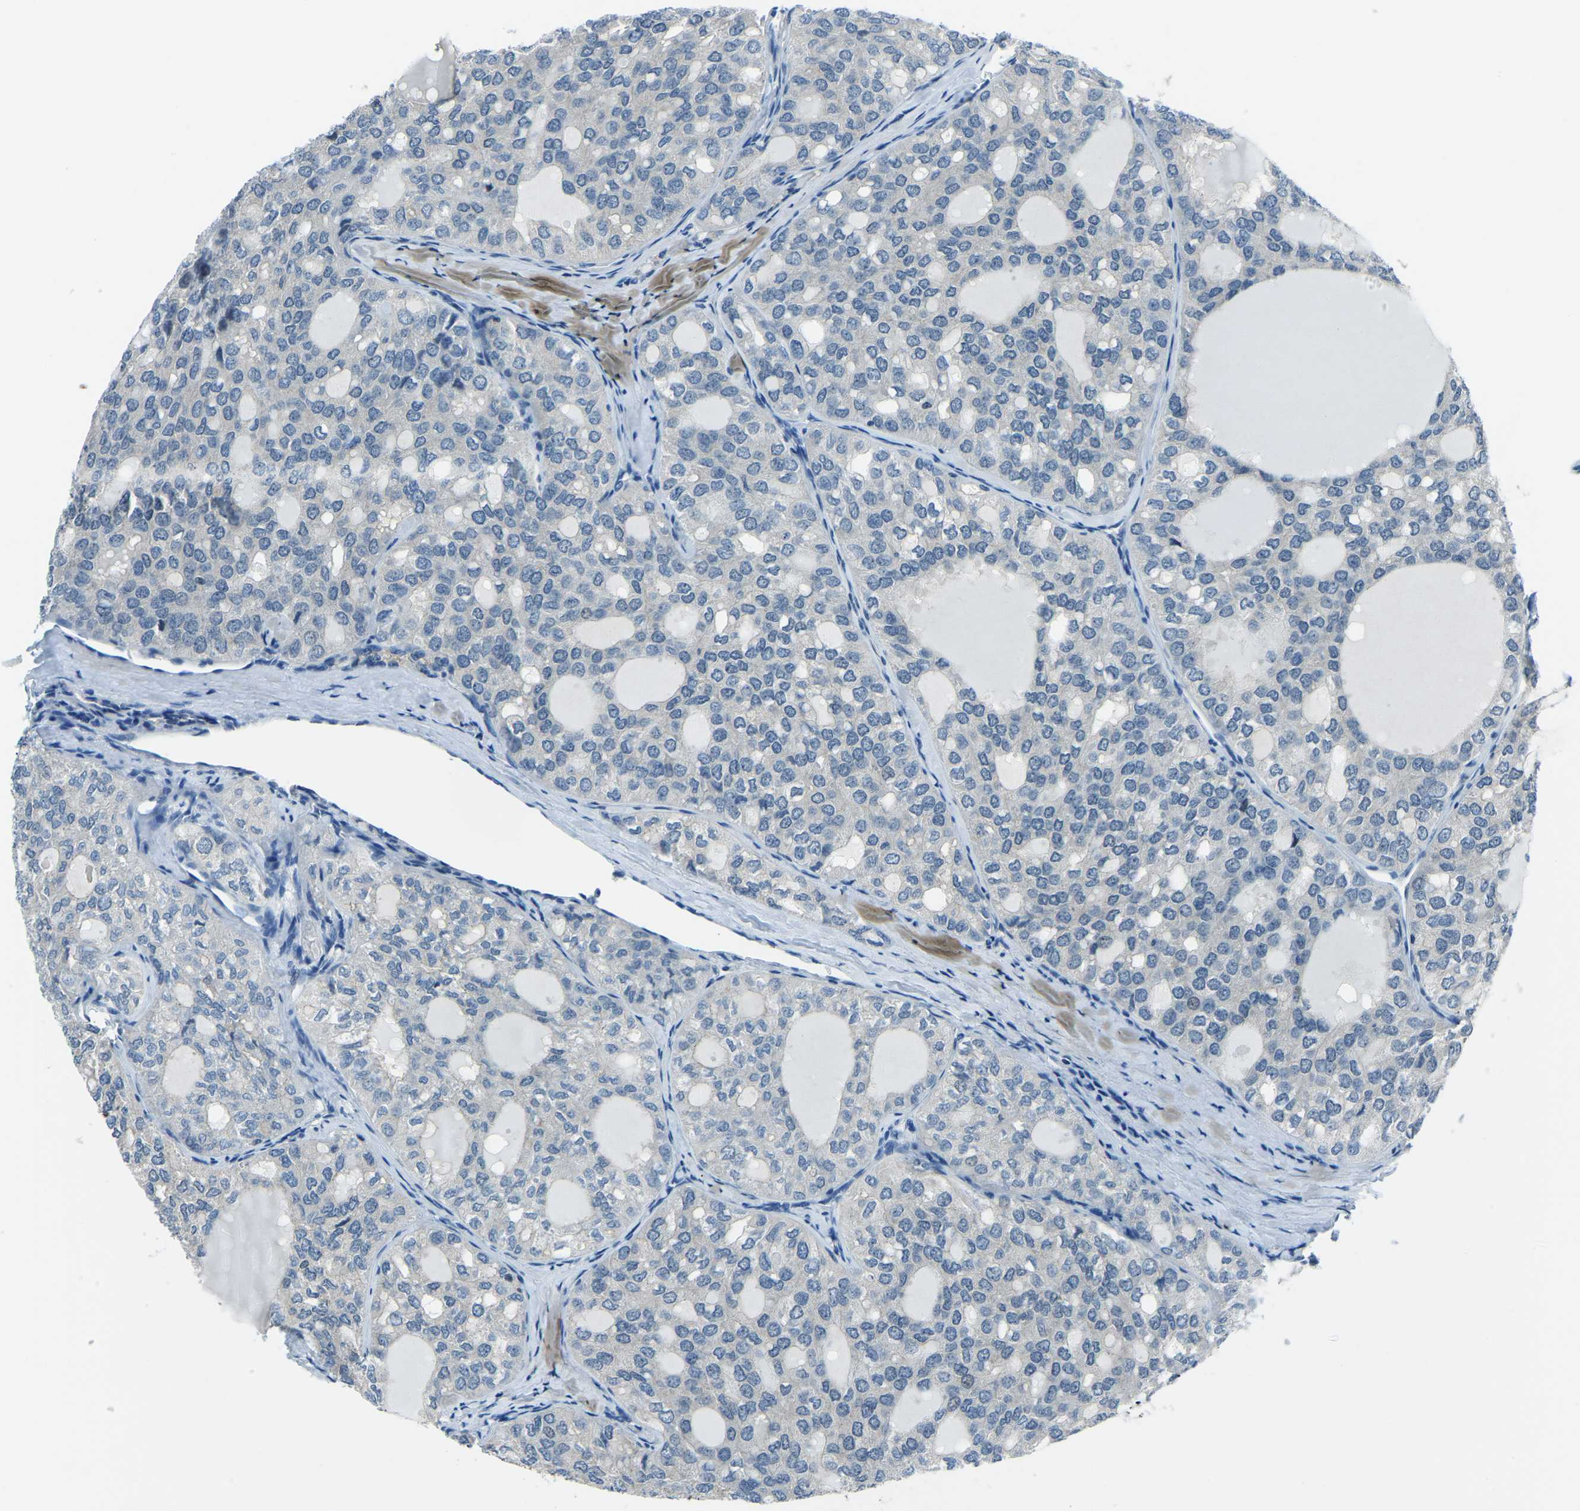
{"staining": {"intensity": "negative", "quantity": "none", "location": "none"}, "tissue": "thyroid cancer", "cell_type": "Tumor cells", "image_type": "cancer", "snomed": [{"axis": "morphology", "description": "Follicular adenoma carcinoma, NOS"}, {"axis": "topography", "description": "Thyroid gland"}], "caption": "Histopathology image shows no significant protein staining in tumor cells of thyroid cancer.", "gene": "RRP1", "patient": {"sex": "male", "age": 75}}